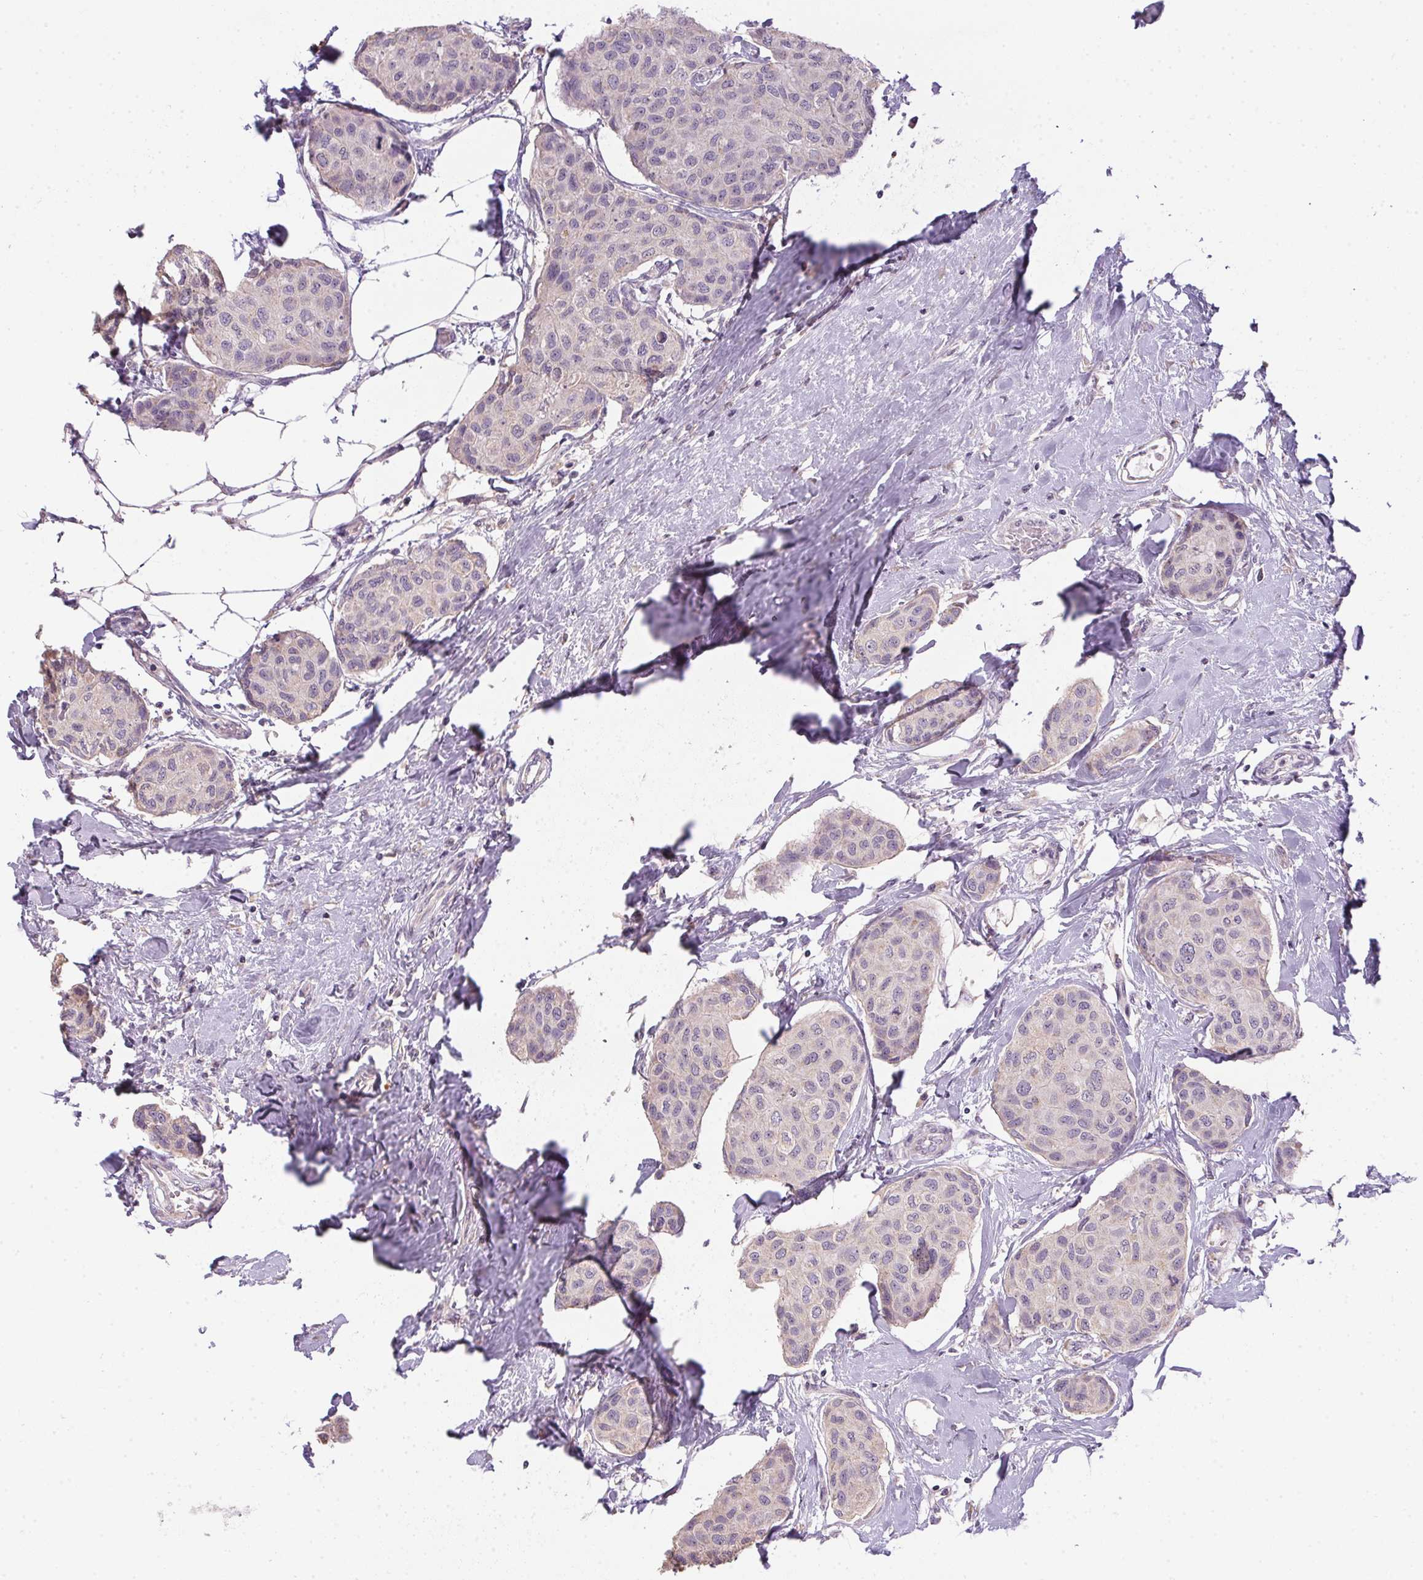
{"staining": {"intensity": "negative", "quantity": "none", "location": "none"}, "tissue": "breast cancer", "cell_type": "Tumor cells", "image_type": "cancer", "snomed": [{"axis": "morphology", "description": "Duct carcinoma"}, {"axis": "topography", "description": "Breast"}], "caption": "High magnification brightfield microscopy of invasive ductal carcinoma (breast) stained with DAB (3,3'-diaminobenzidine) (brown) and counterstained with hematoxylin (blue): tumor cells show no significant staining.", "gene": "SPACA9", "patient": {"sex": "female", "age": 80}}